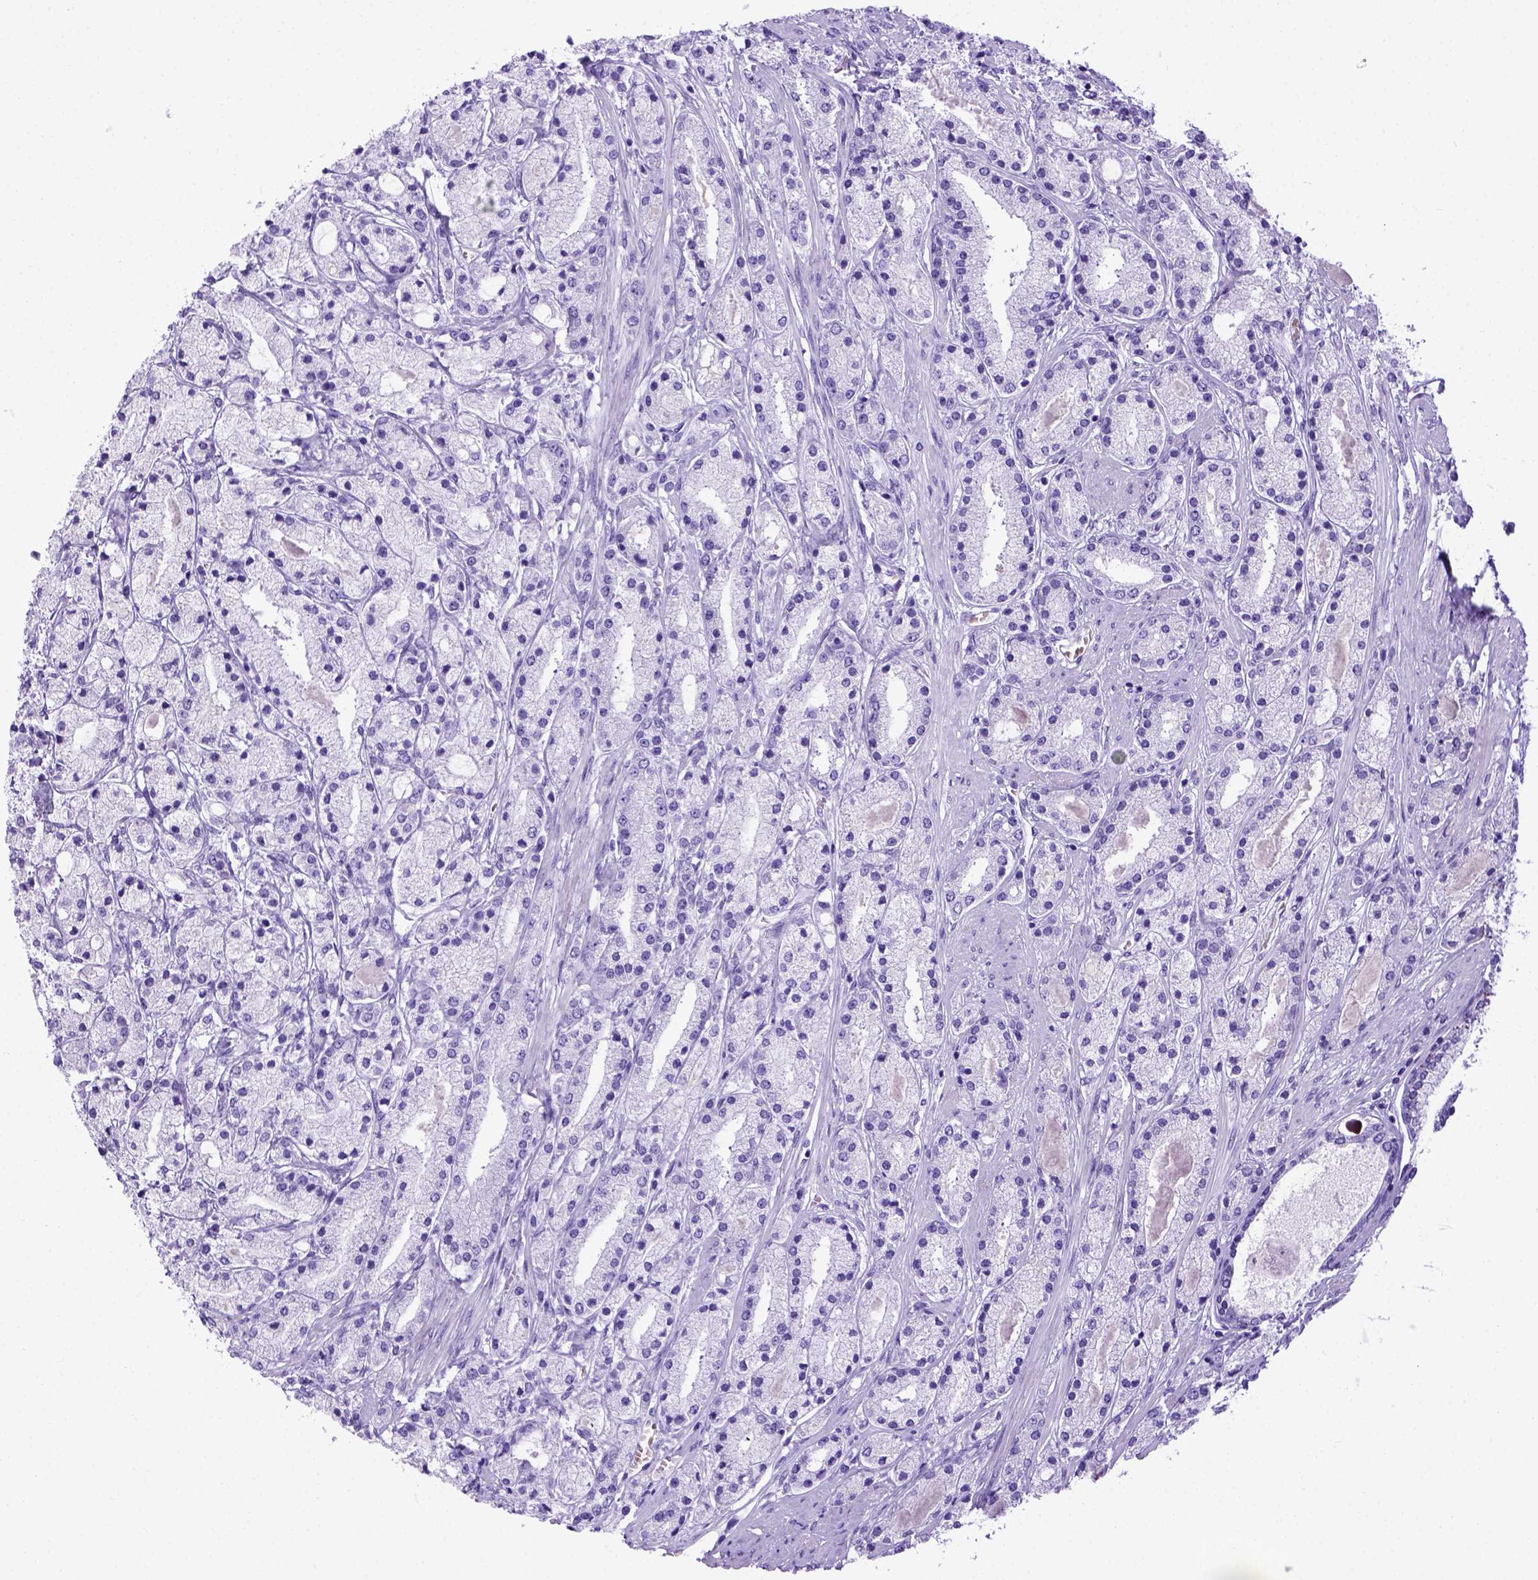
{"staining": {"intensity": "negative", "quantity": "none", "location": "none"}, "tissue": "prostate cancer", "cell_type": "Tumor cells", "image_type": "cancer", "snomed": [{"axis": "morphology", "description": "Adenocarcinoma, High grade"}, {"axis": "topography", "description": "Prostate"}], "caption": "DAB (3,3'-diaminobenzidine) immunohistochemical staining of human prostate adenocarcinoma (high-grade) demonstrates no significant staining in tumor cells. Nuclei are stained in blue.", "gene": "MEOX2", "patient": {"sex": "male", "age": 67}}